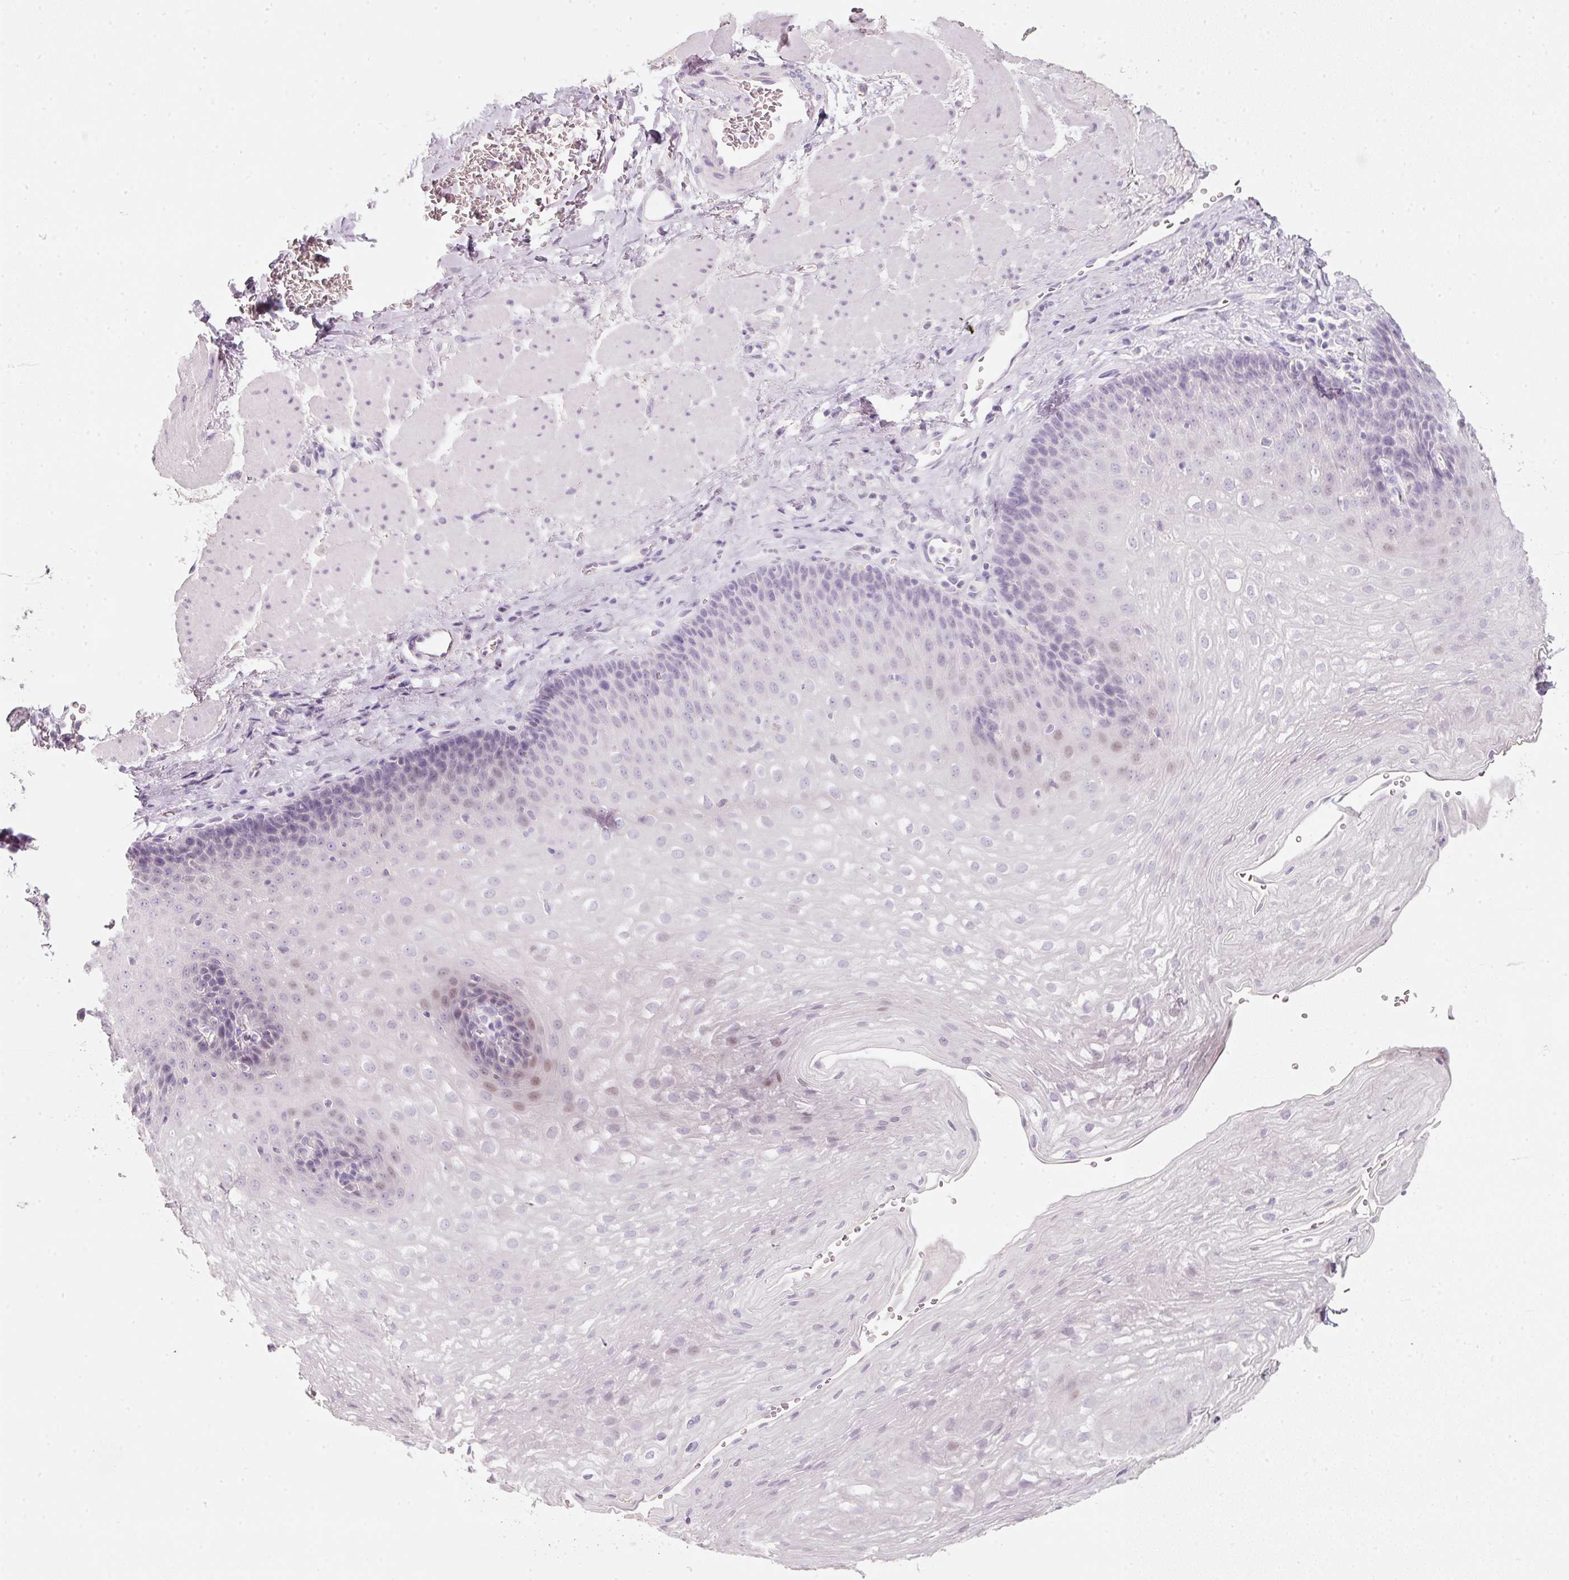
{"staining": {"intensity": "weak", "quantity": "<25%", "location": "nuclear"}, "tissue": "esophagus", "cell_type": "Squamous epithelial cells", "image_type": "normal", "snomed": [{"axis": "morphology", "description": "Normal tissue, NOS"}, {"axis": "topography", "description": "Esophagus"}], "caption": "This histopathology image is of benign esophagus stained with immunohistochemistry to label a protein in brown with the nuclei are counter-stained blue. There is no staining in squamous epithelial cells.", "gene": "ENSG00000206549", "patient": {"sex": "female", "age": 66}}